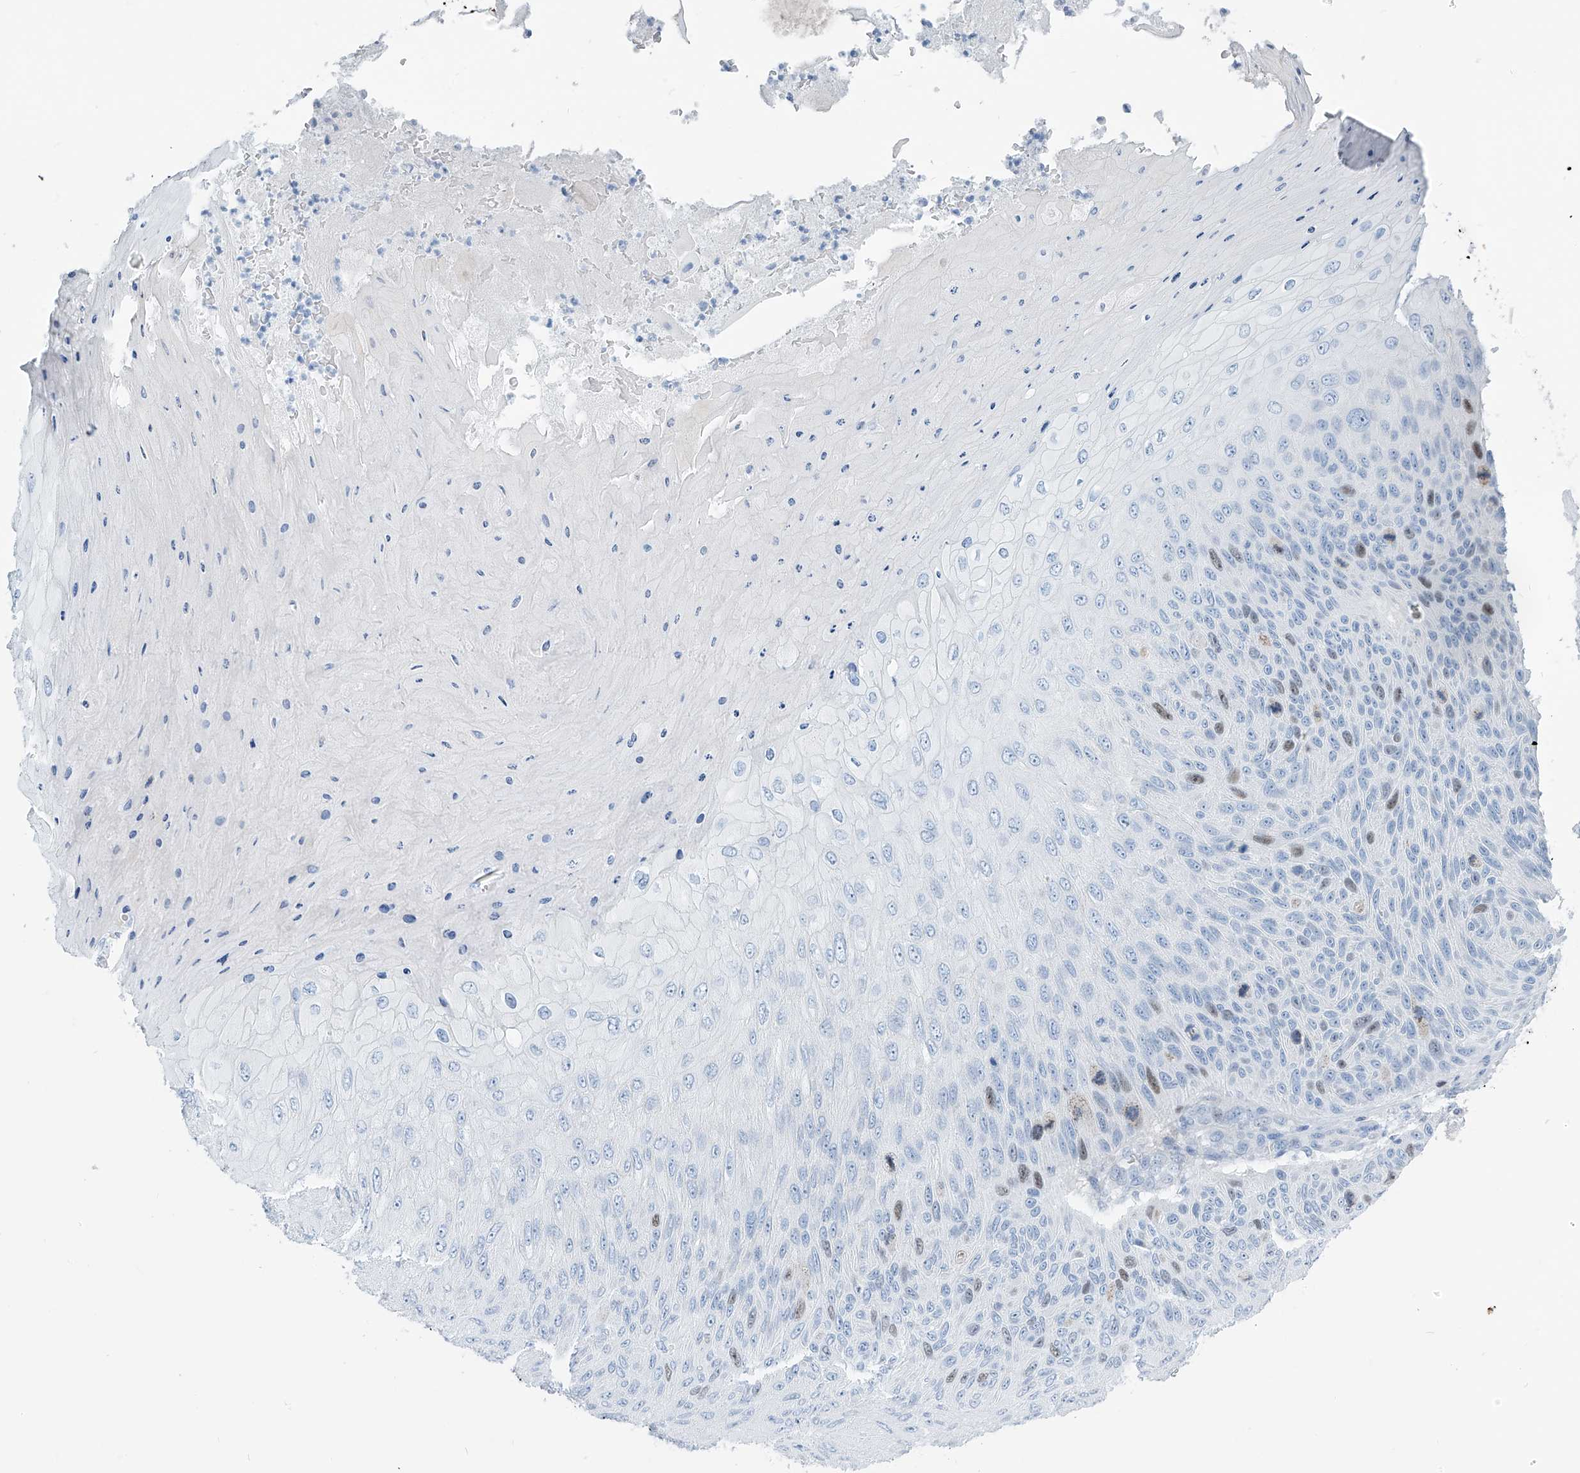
{"staining": {"intensity": "weak", "quantity": "<25%", "location": "nuclear"}, "tissue": "skin cancer", "cell_type": "Tumor cells", "image_type": "cancer", "snomed": [{"axis": "morphology", "description": "Squamous cell carcinoma, NOS"}, {"axis": "topography", "description": "Skin"}], "caption": "An immunohistochemistry micrograph of skin cancer (squamous cell carcinoma) is shown. There is no staining in tumor cells of skin cancer (squamous cell carcinoma).", "gene": "SGO2", "patient": {"sex": "female", "age": 88}}